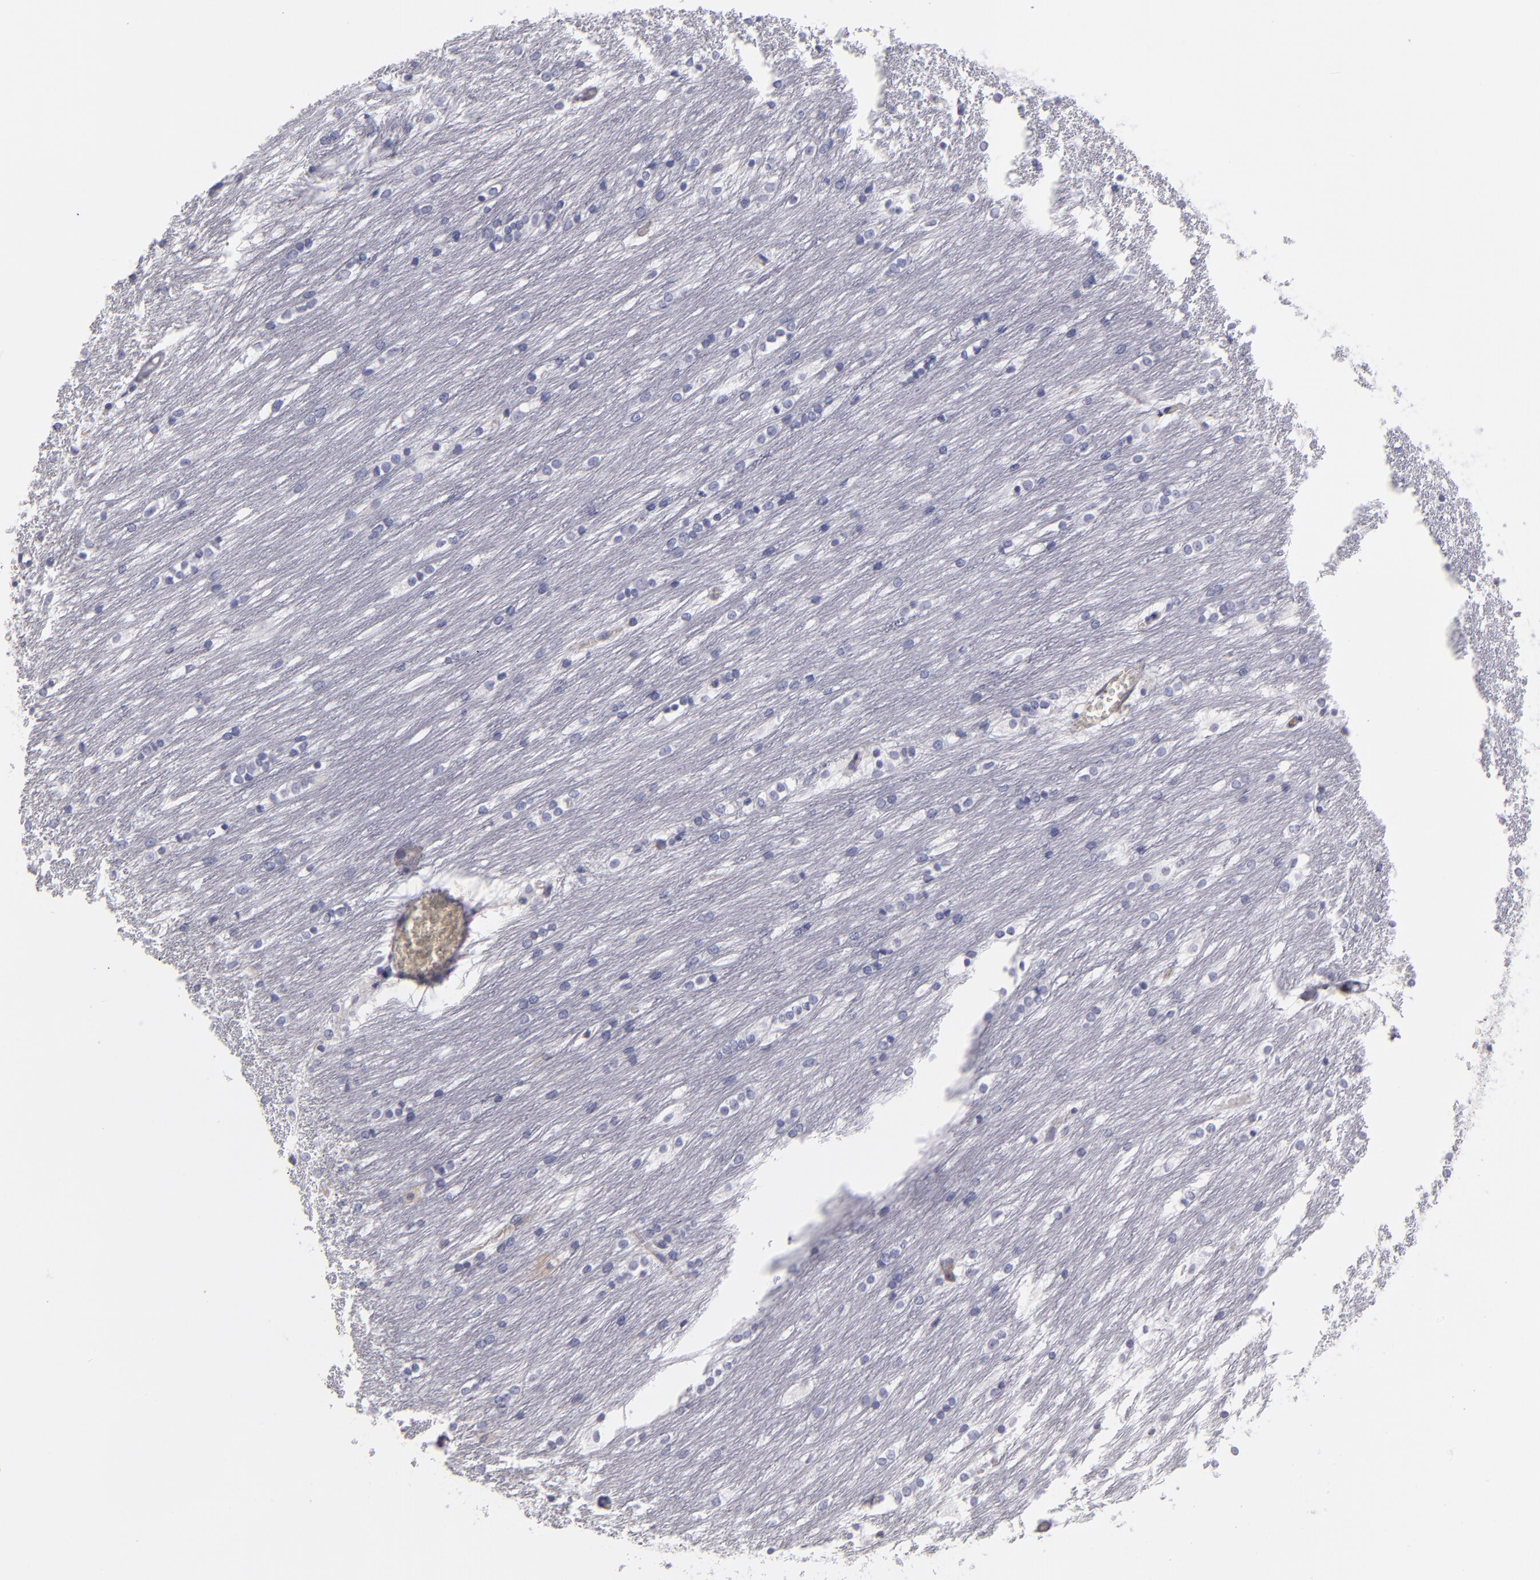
{"staining": {"intensity": "negative", "quantity": "none", "location": "none"}, "tissue": "caudate", "cell_type": "Glial cells", "image_type": "normal", "snomed": [{"axis": "morphology", "description": "Normal tissue, NOS"}, {"axis": "topography", "description": "Lateral ventricle wall"}], "caption": "Immunohistochemistry of benign human caudate displays no positivity in glial cells.", "gene": "SERPINA1", "patient": {"sex": "female", "age": 19}}